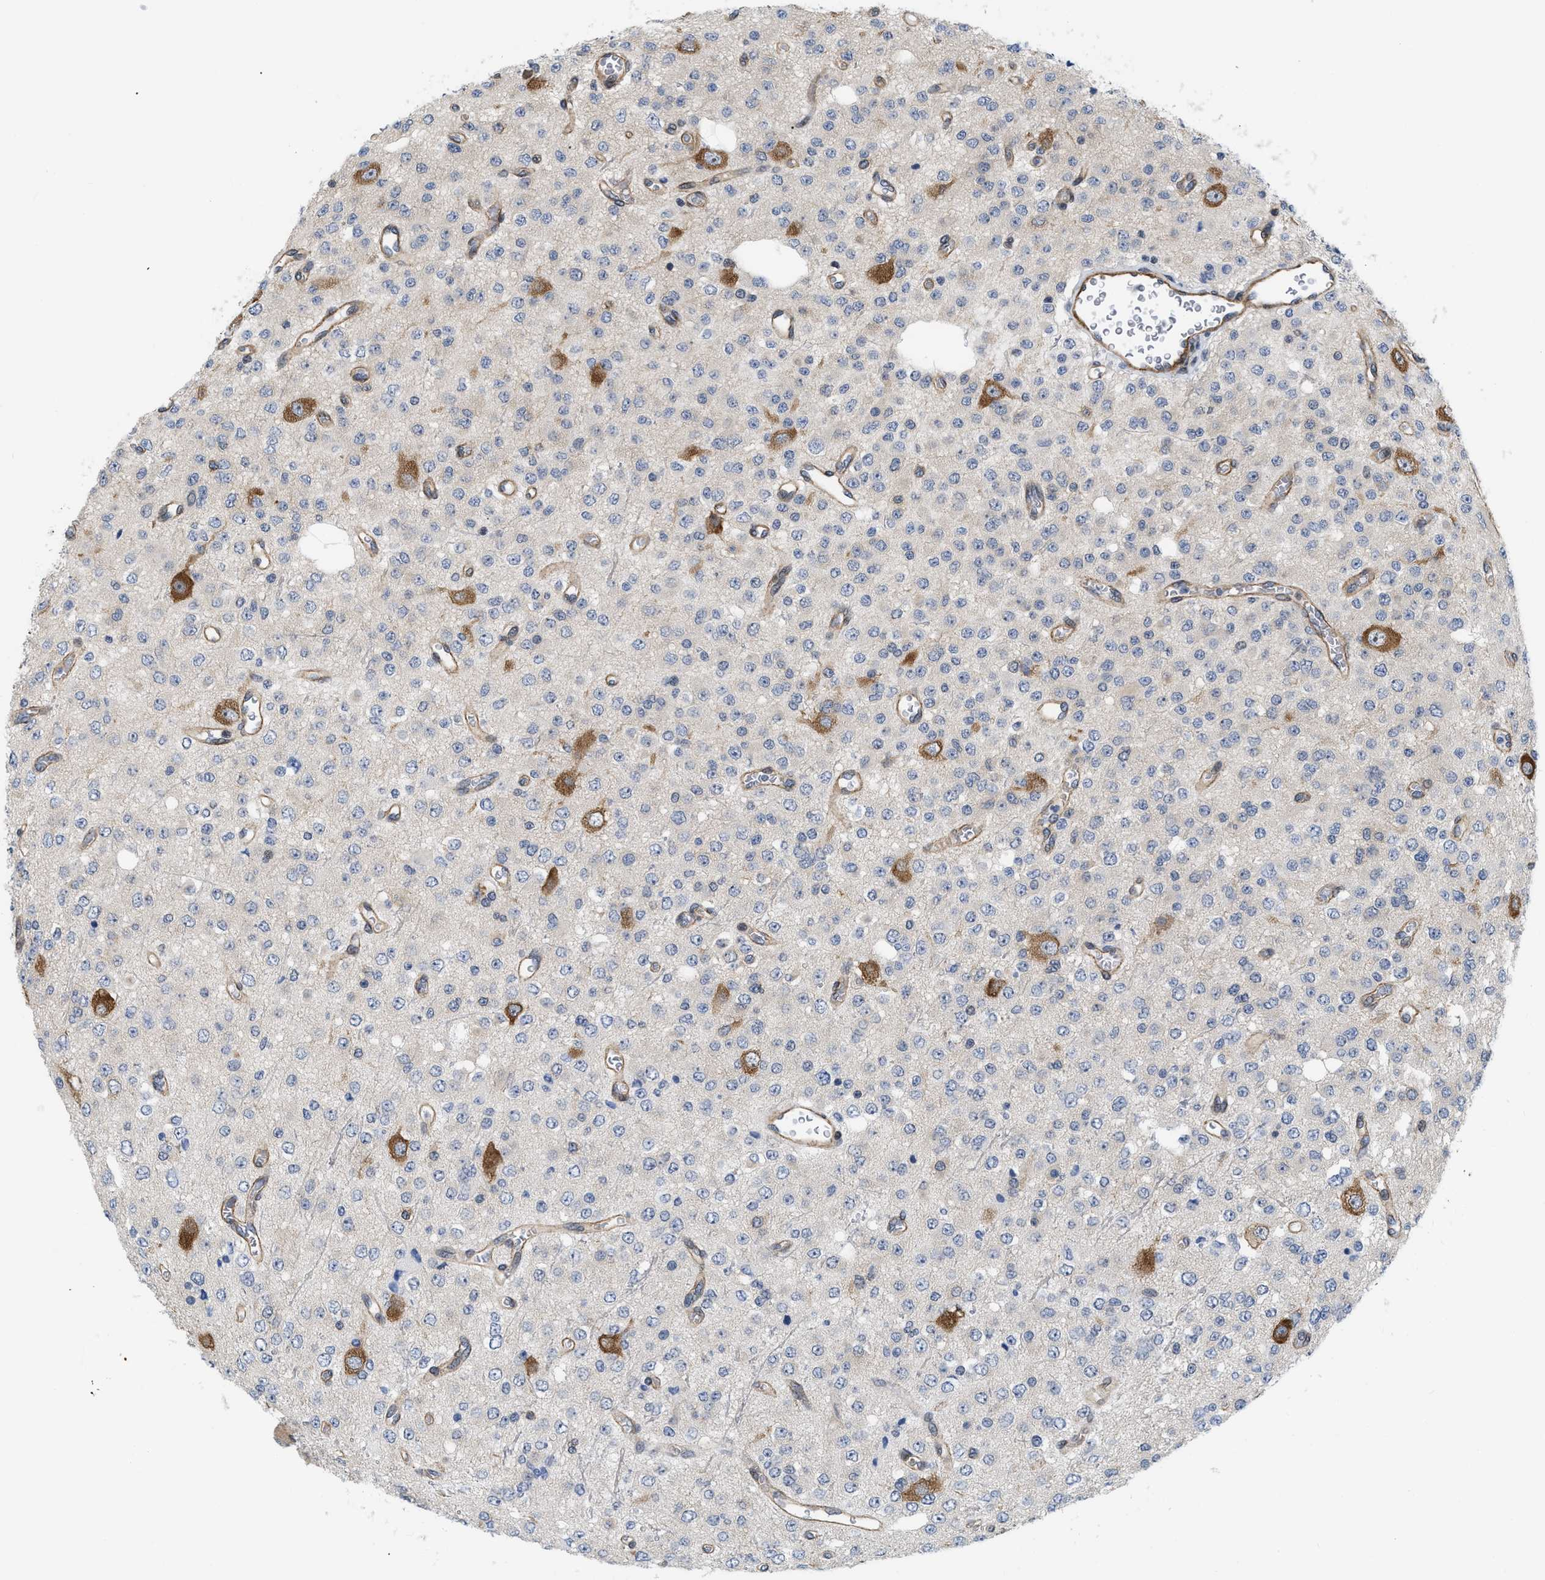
{"staining": {"intensity": "negative", "quantity": "none", "location": "none"}, "tissue": "glioma", "cell_type": "Tumor cells", "image_type": "cancer", "snomed": [{"axis": "morphology", "description": "Glioma, malignant, Low grade"}, {"axis": "topography", "description": "Brain"}], "caption": "This histopathology image is of malignant glioma (low-grade) stained with immunohistochemistry (IHC) to label a protein in brown with the nuclei are counter-stained blue. There is no expression in tumor cells. (DAB immunohistochemistry (IHC) with hematoxylin counter stain).", "gene": "GPRASP2", "patient": {"sex": "male", "age": 38}}